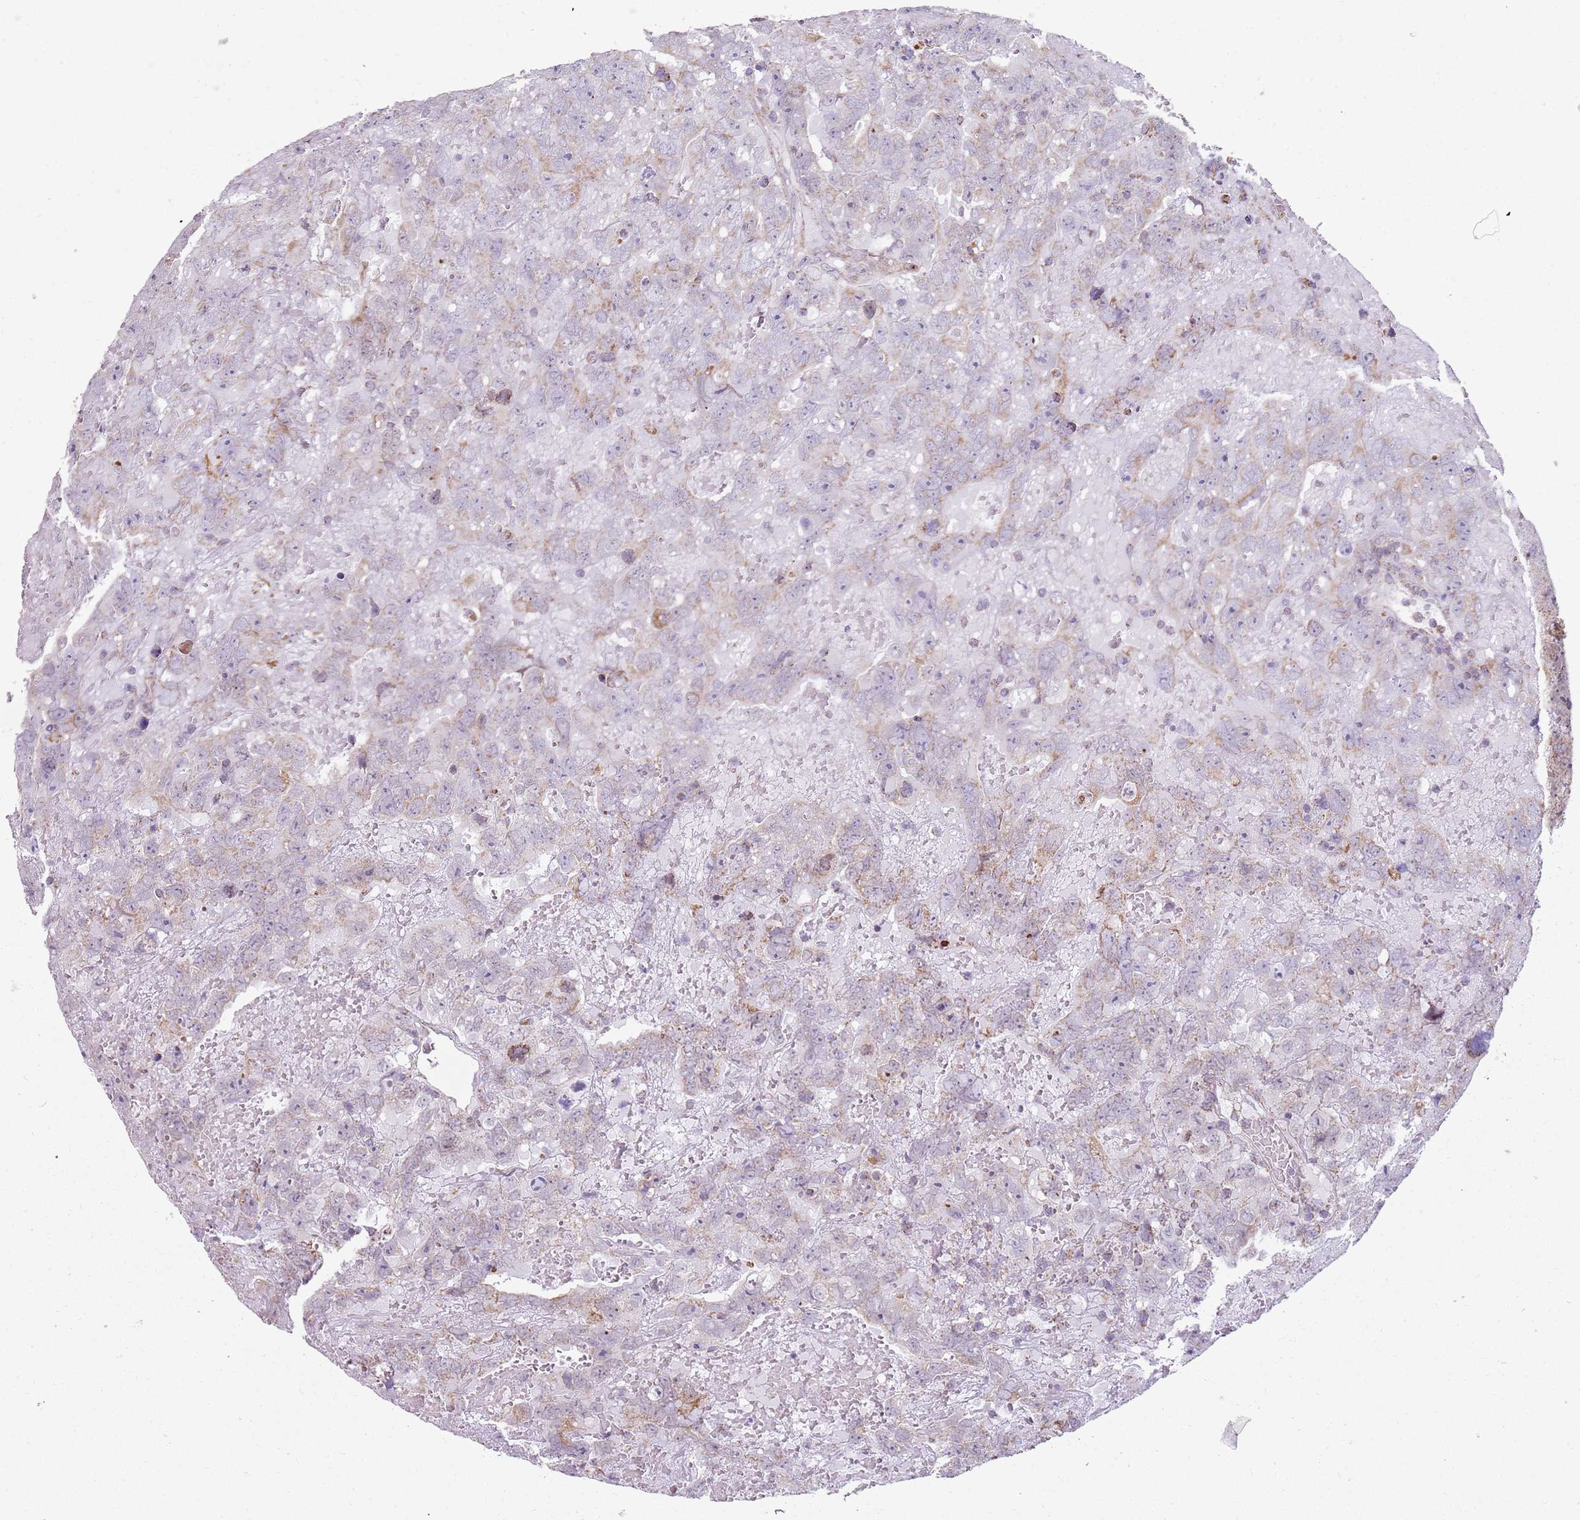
{"staining": {"intensity": "weak", "quantity": "<25%", "location": "cytoplasmic/membranous"}, "tissue": "testis cancer", "cell_type": "Tumor cells", "image_type": "cancer", "snomed": [{"axis": "morphology", "description": "Carcinoma, Embryonal, NOS"}, {"axis": "topography", "description": "Testis"}], "caption": "Human embryonal carcinoma (testis) stained for a protein using immunohistochemistry (IHC) exhibits no staining in tumor cells.", "gene": "GAS8", "patient": {"sex": "male", "age": 45}}